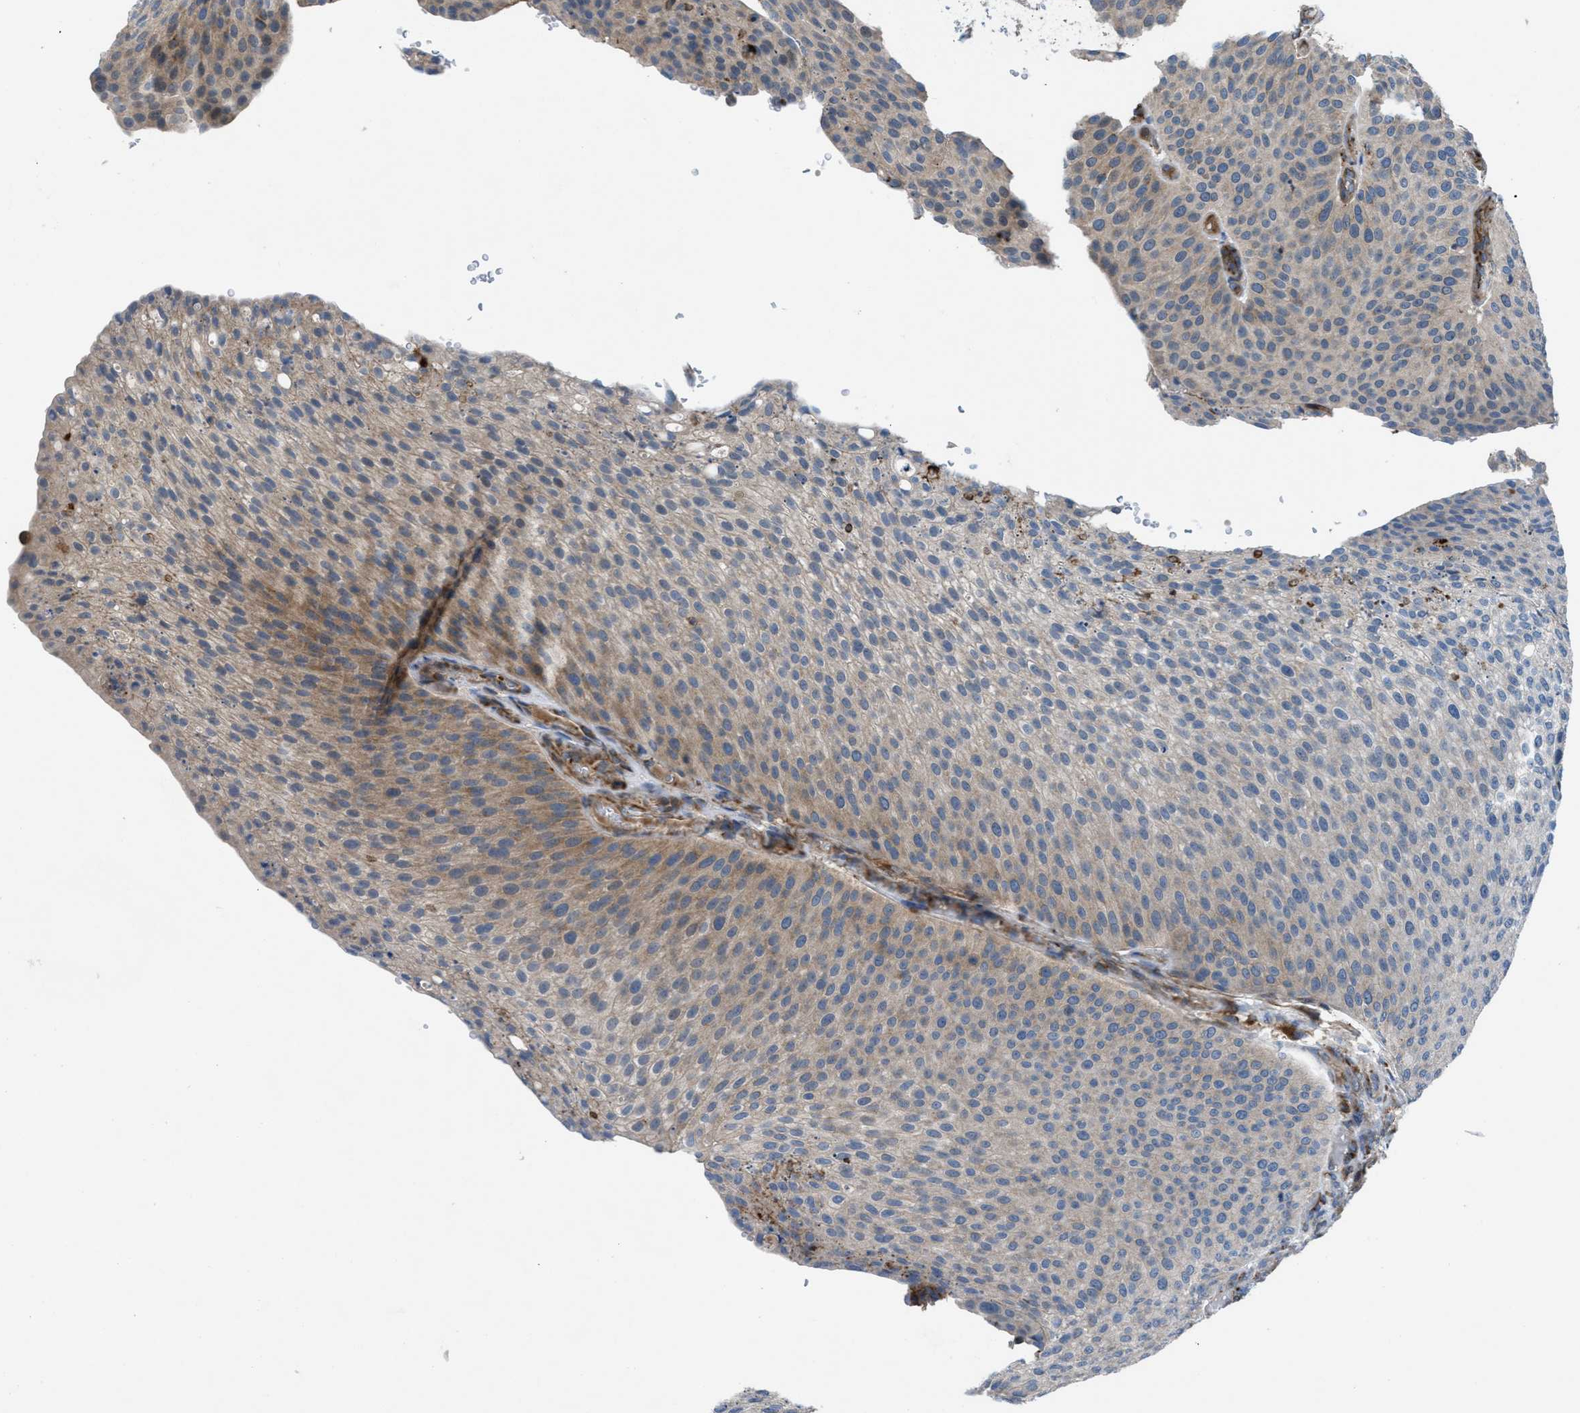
{"staining": {"intensity": "moderate", "quantity": "<25%", "location": "cytoplasmic/membranous"}, "tissue": "urothelial cancer", "cell_type": "Tumor cells", "image_type": "cancer", "snomed": [{"axis": "morphology", "description": "Urothelial carcinoma, Low grade"}, {"axis": "topography", "description": "Urinary bladder"}], "caption": "Protein staining displays moderate cytoplasmic/membranous expression in approximately <25% of tumor cells in urothelial cancer. The staining is performed using DAB (3,3'-diaminobenzidine) brown chromogen to label protein expression. The nuclei are counter-stained blue using hematoxylin.", "gene": "SLC6A9", "patient": {"sex": "female", "age": 60}}